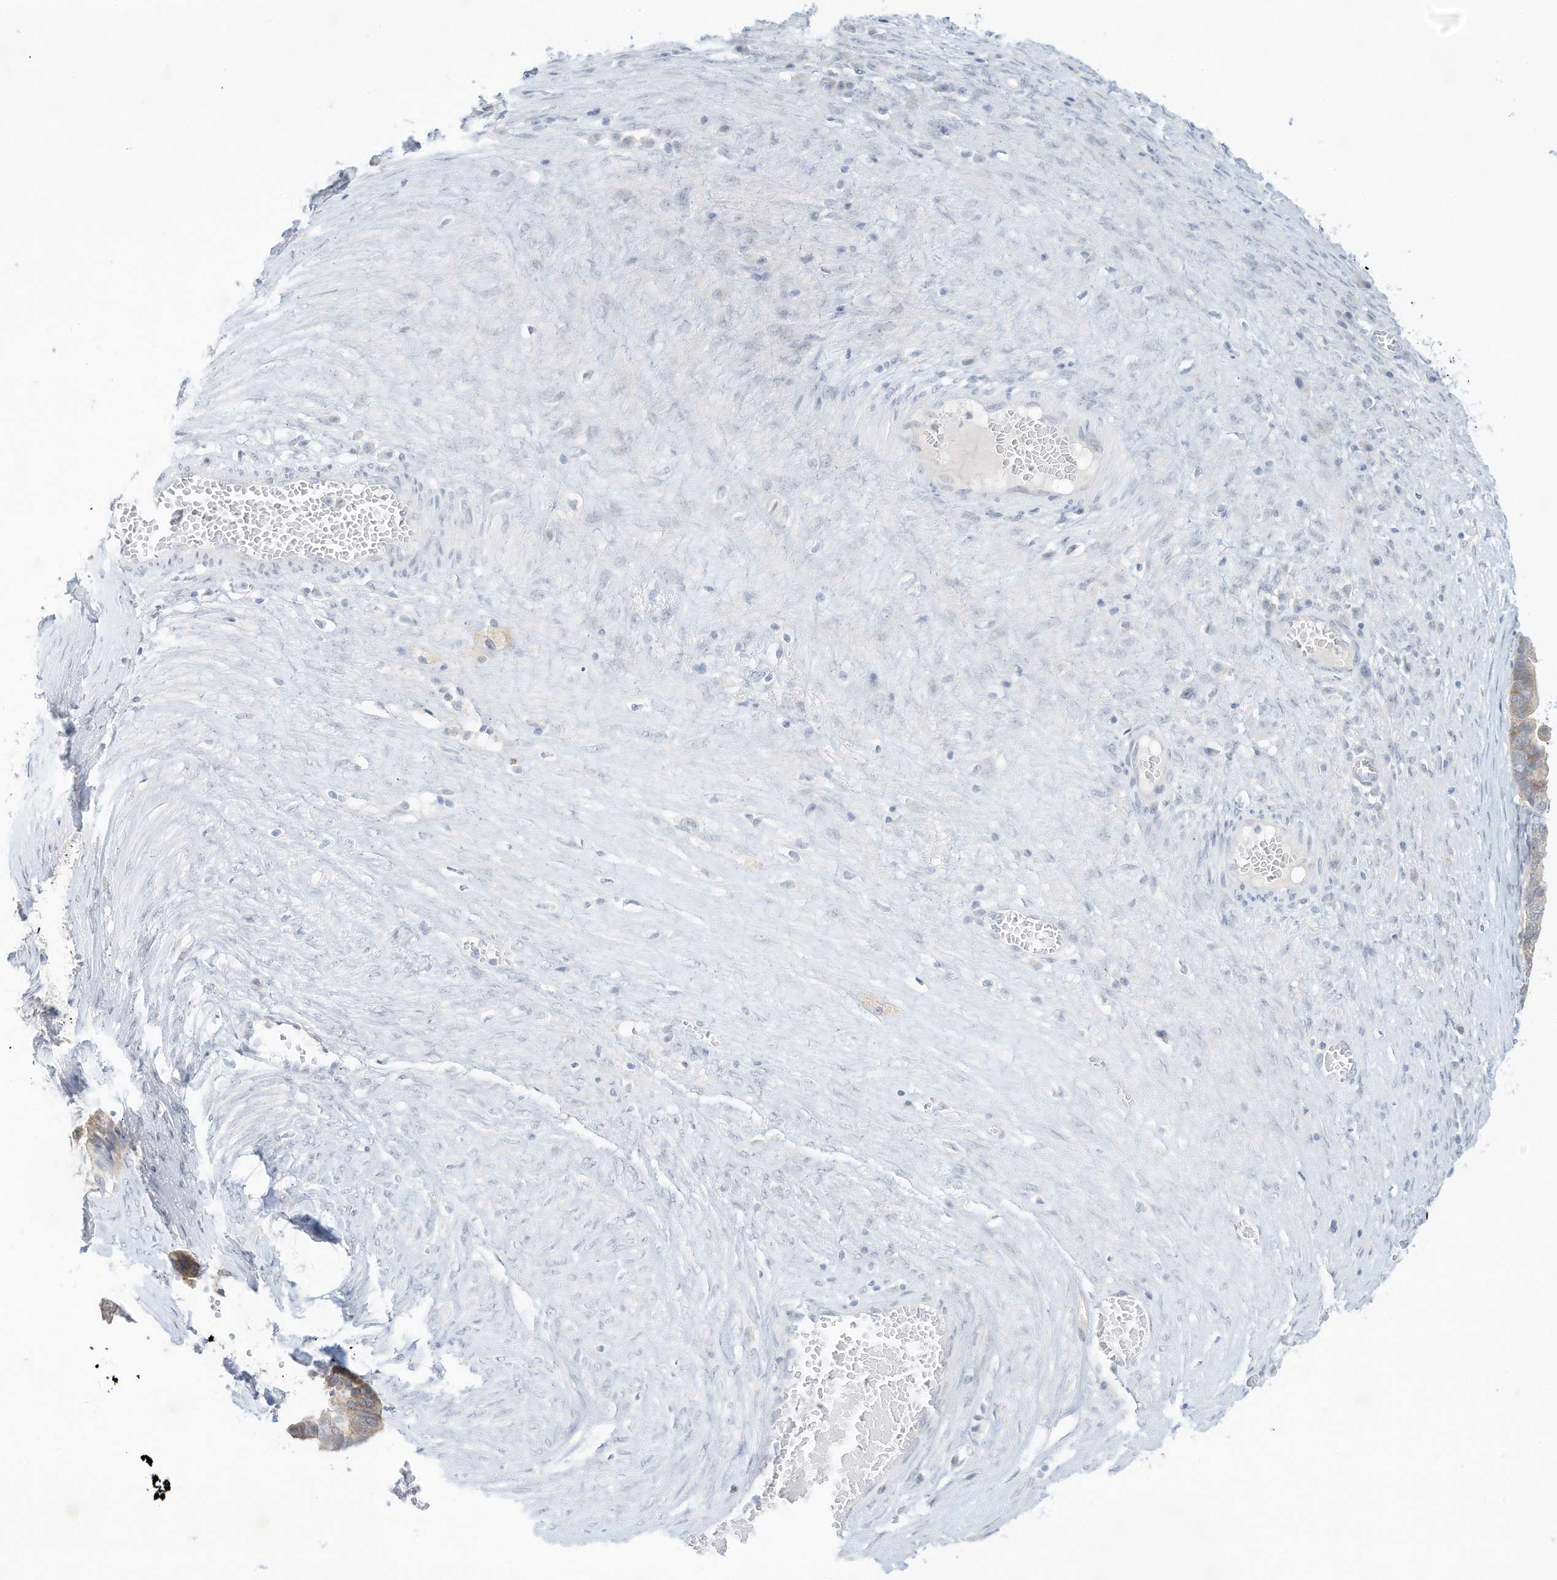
{"staining": {"intensity": "negative", "quantity": "none", "location": "none"}, "tissue": "ovarian cancer", "cell_type": "Tumor cells", "image_type": "cancer", "snomed": [{"axis": "morphology", "description": "Cystadenocarcinoma, serous, NOS"}, {"axis": "topography", "description": "Ovary"}], "caption": "IHC of human serous cystadenocarcinoma (ovarian) displays no staining in tumor cells. (Immunohistochemistry, brightfield microscopy, high magnification).", "gene": "PAK6", "patient": {"sex": "female", "age": 56}}